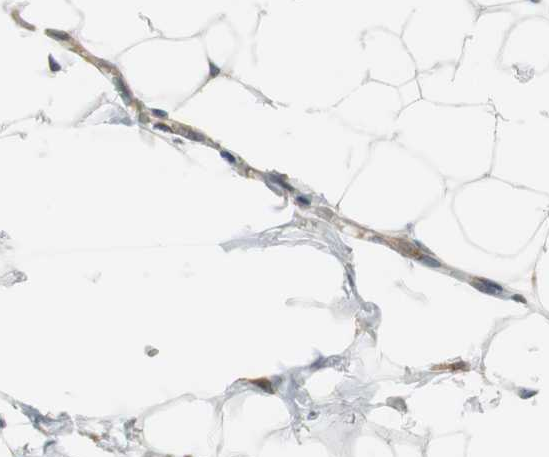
{"staining": {"intensity": "moderate", "quantity": ">75%", "location": "cytoplasmic/membranous"}, "tissue": "adipose tissue", "cell_type": "Adipocytes", "image_type": "normal", "snomed": [{"axis": "morphology", "description": "Normal tissue, NOS"}, {"axis": "topography", "description": "Soft tissue"}], "caption": "Immunohistochemical staining of benign human adipose tissue reveals >75% levels of moderate cytoplasmic/membranous protein expression in about >75% of adipocytes. (IHC, brightfield microscopy, high magnification).", "gene": "NCK1", "patient": {"sex": "male", "age": 26}}